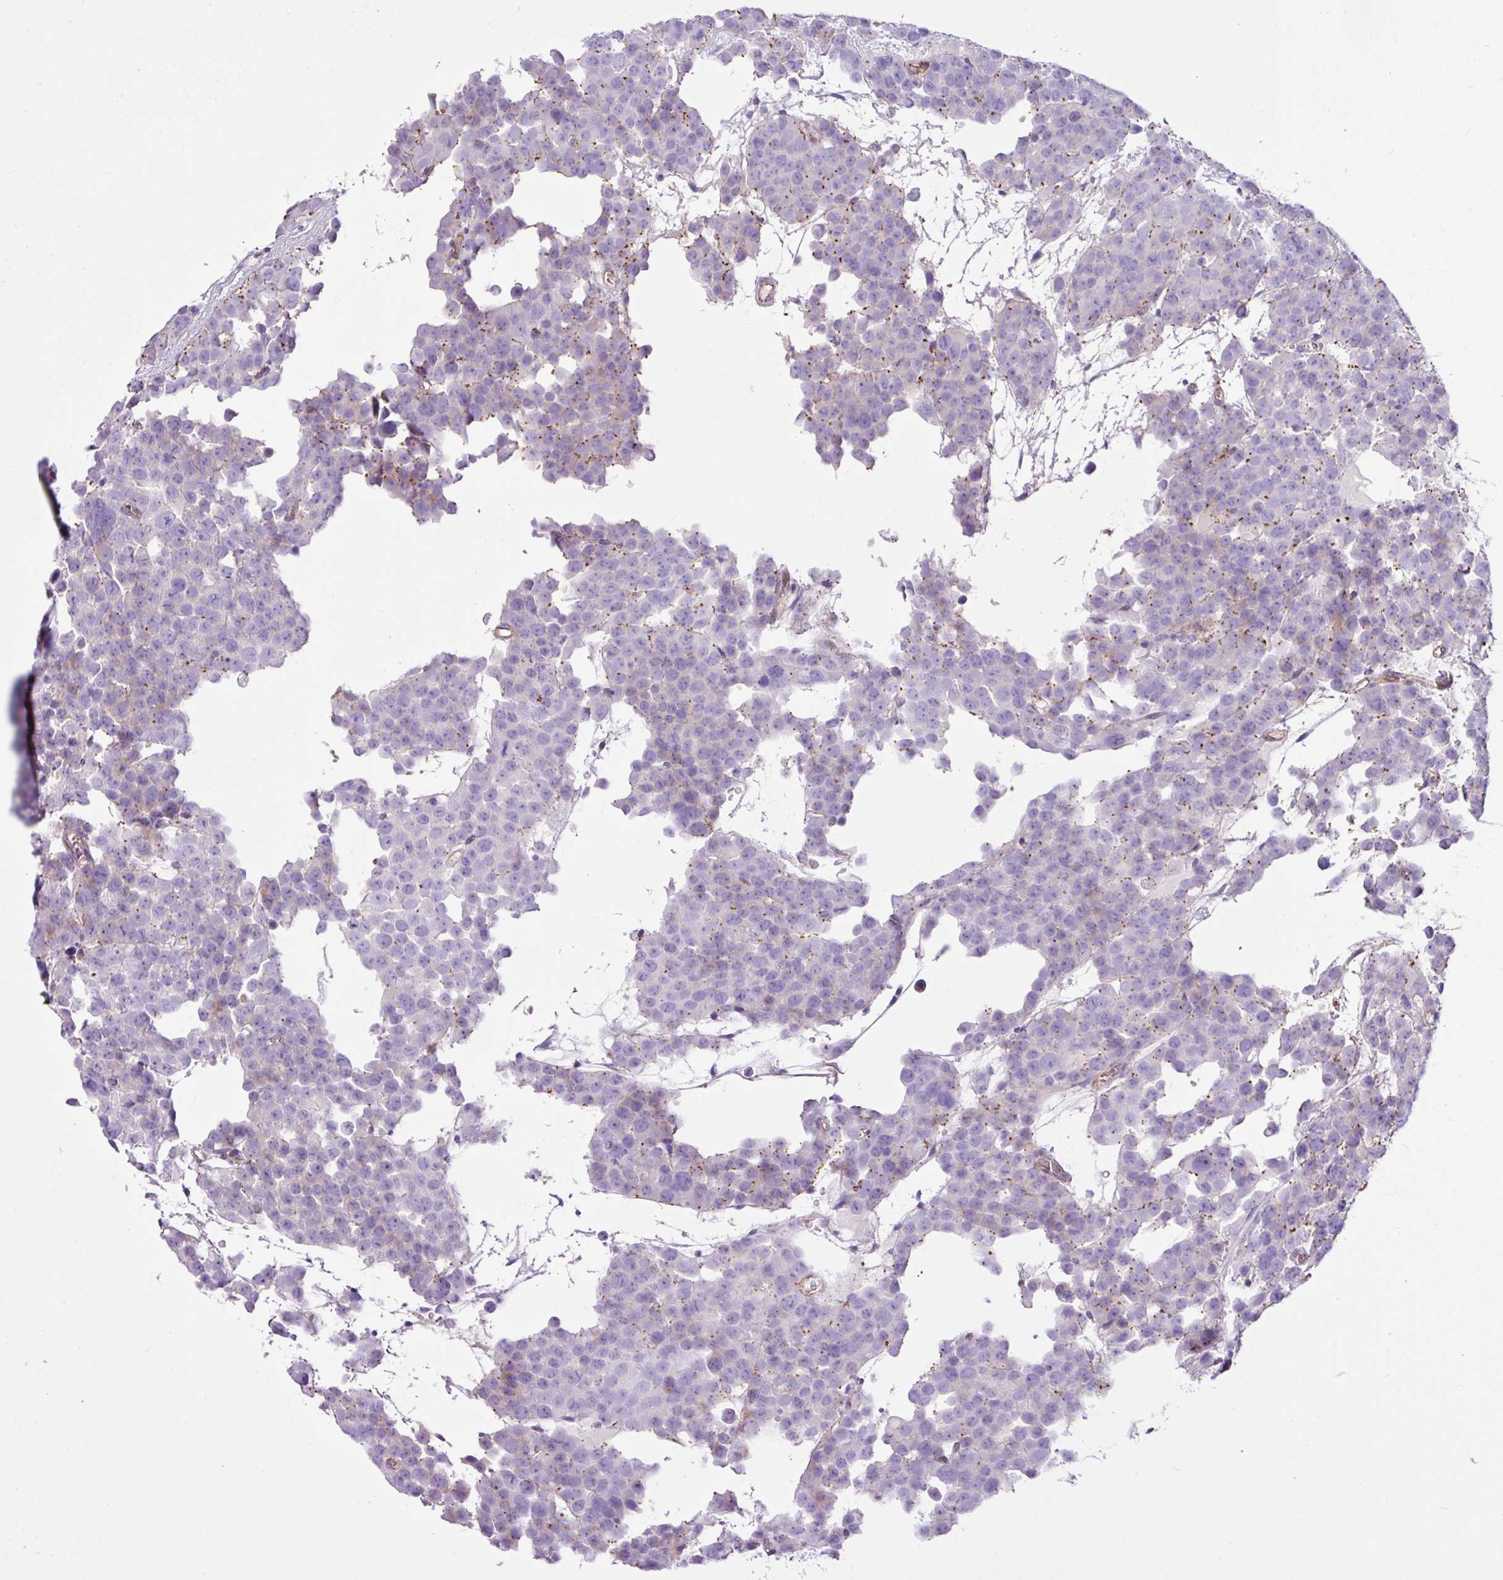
{"staining": {"intensity": "moderate", "quantity": "<25%", "location": "cytoplasmic/membranous"}, "tissue": "testis cancer", "cell_type": "Tumor cells", "image_type": "cancer", "snomed": [{"axis": "morphology", "description": "Seminoma, NOS"}, {"axis": "topography", "description": "Testis"}], "caption": "A low amount of moderate cytoplasmic/membranous positivity is appreciated in about <25% of tumor cells in seminoma (testis) tissue. Using DAB (3,3'-diaminobenzidine) (brown) and hematoxylin (blue) stains, captured at high magnification using brightfield microscopy.", "gene": "EME2", "patient": {"sex": "male", "age": 71}}